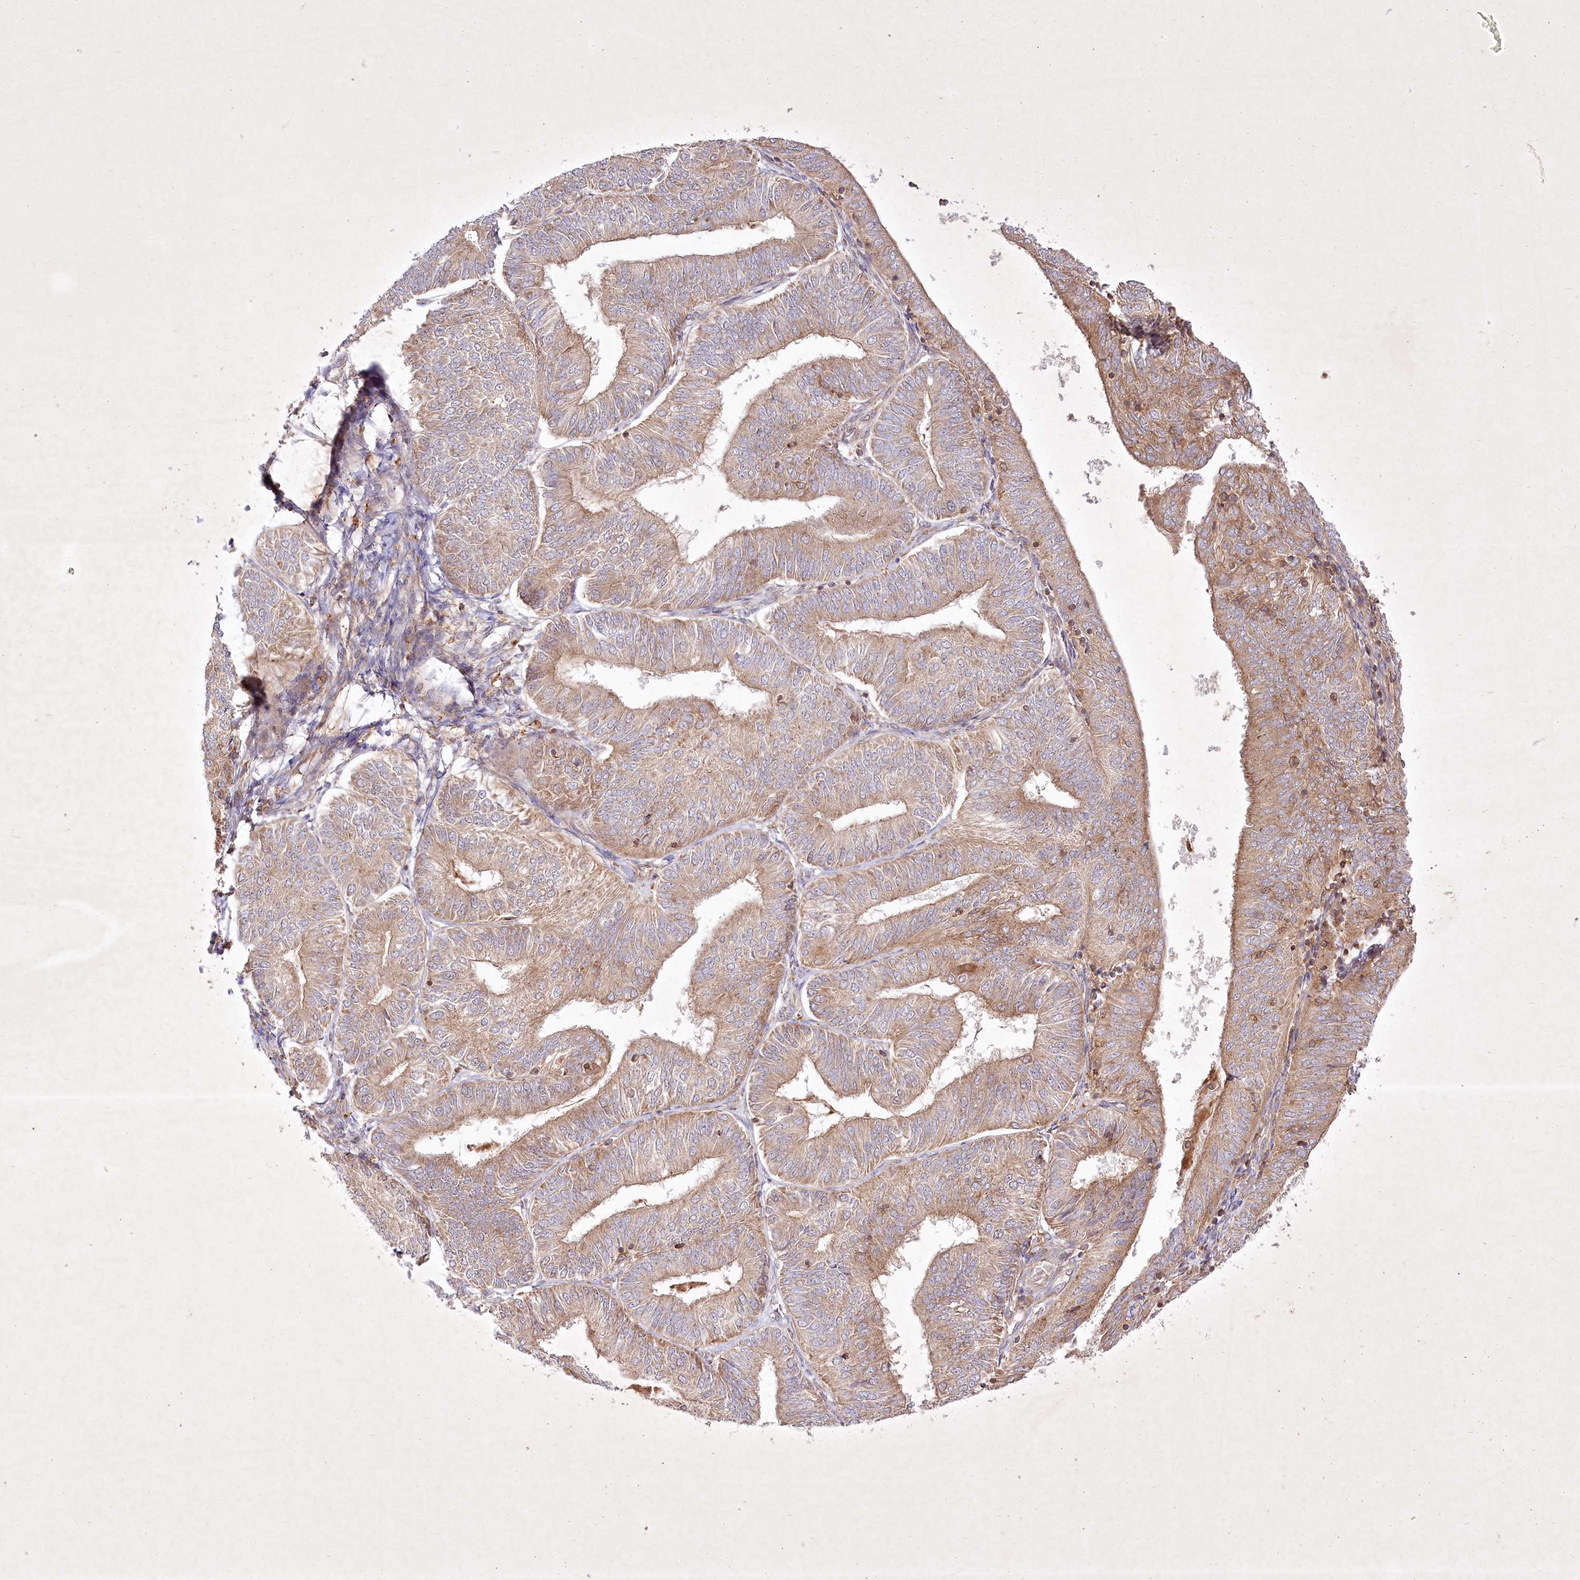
{"staining": {"intensity": "moderate", "quantity": ">75%", "location": "cytoplasmic/membranous"}, "tissue": "endometrial cancer", "cell_type": "Tumor cells", "image_type": "cancer", "snomed": [{"axis": "morphology", "description": "Adenocarcinoma, NOS"}, {"axis": "topography", "description": "Endometrium"}], "caption": "About >75% of tumor cells in human endometrial adenocarcinoma show moderate cytoplasmic/membranous protein positivity as visualized by brown immunohistochemical staining.", "gene": "OPA1", "patient": {"sex": "female", "age": 58}}